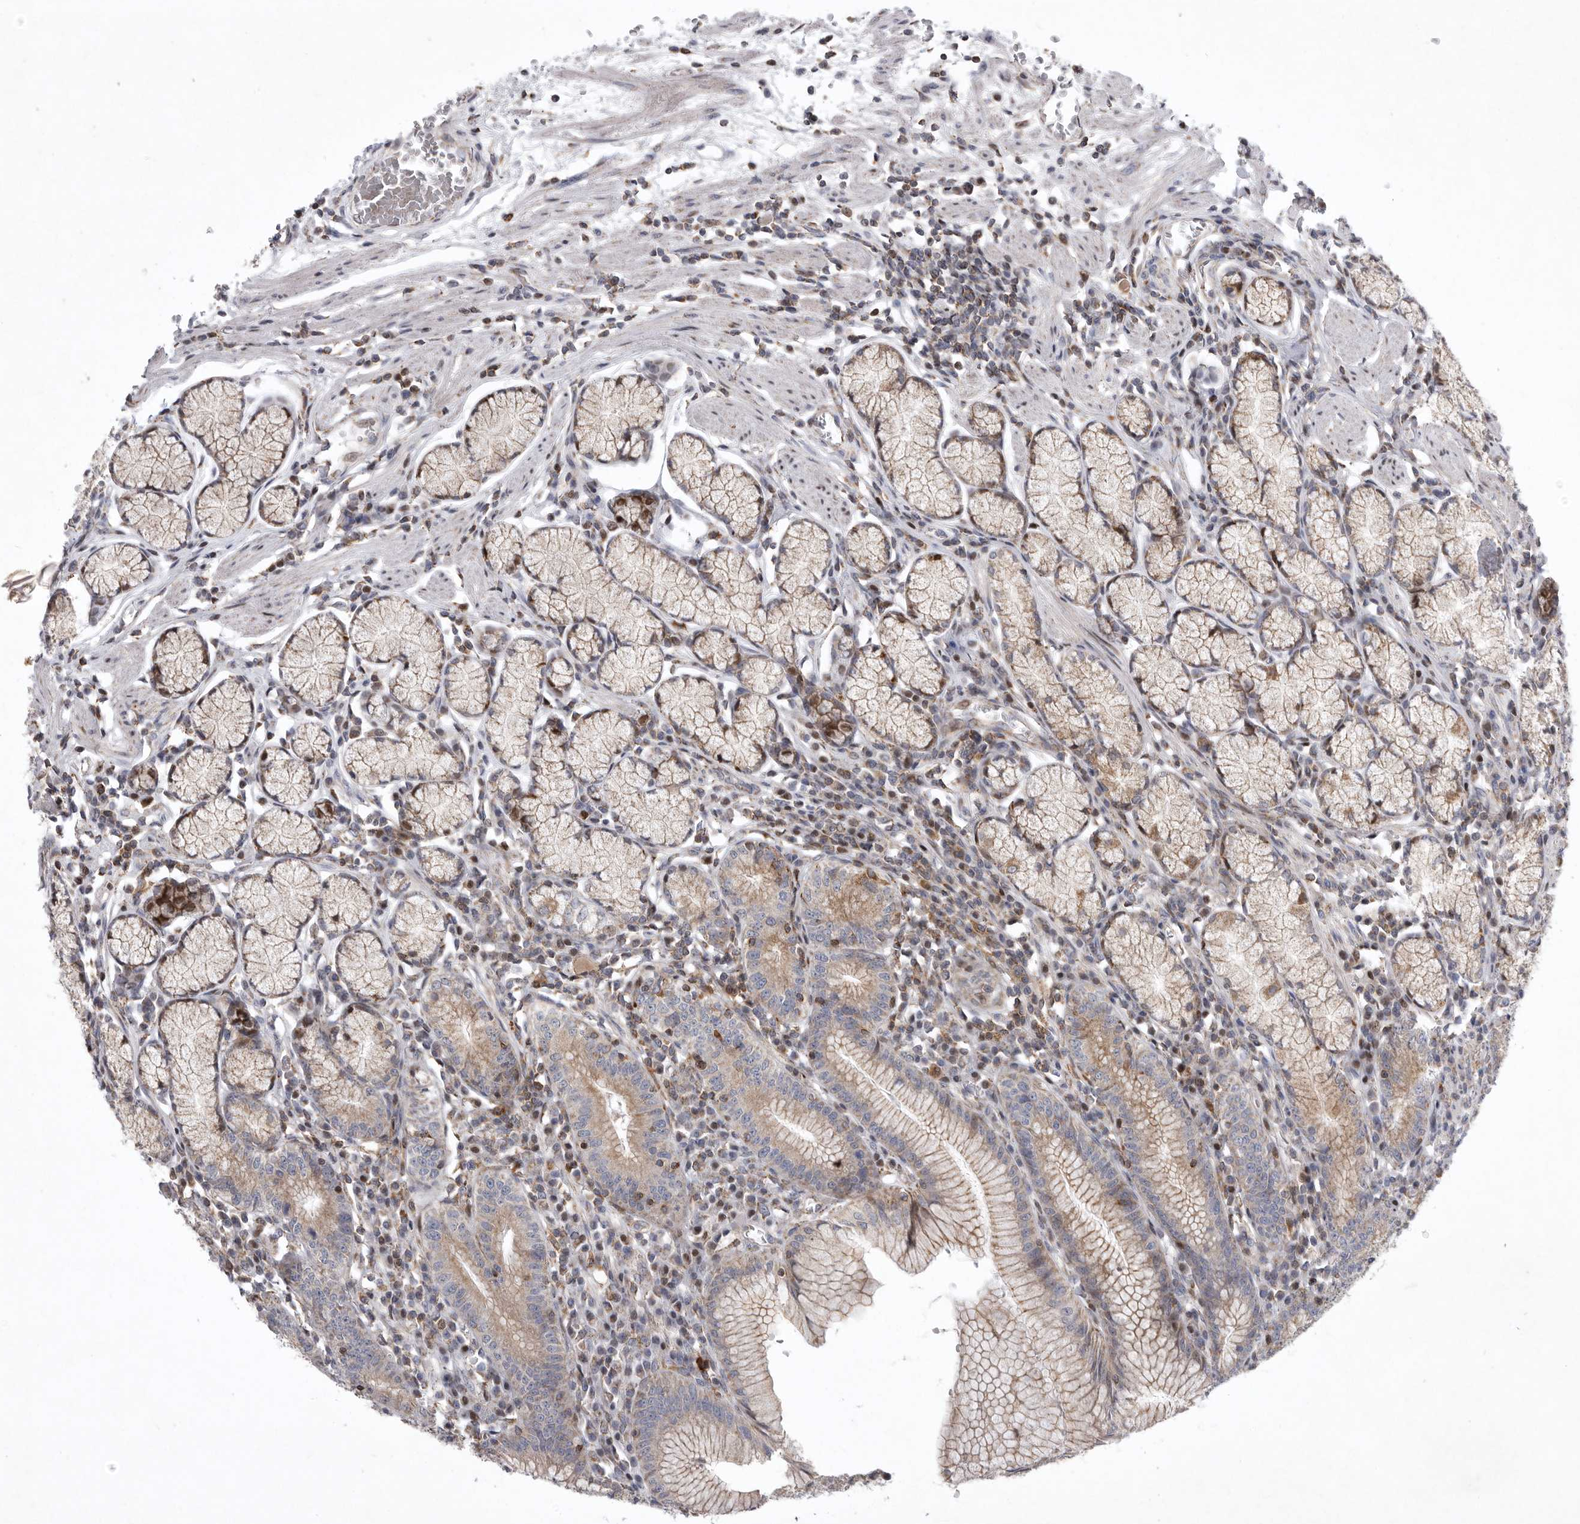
{"staining": {"intensity": "moderate", "quantity": "25%-75%", "location": "cytoplasmic/membranous"}, "tissue": "stomach", "cell_type": "Glandular cells", "image_type": "normal", "snomed": [{"axis": "morphology", "description": "Normal tissue, NOS"}, {"axis": "topography", "description": "Stomach"}], "caption": "Immunohistochemical staining of benign human stomach demonstrates 25%-75% levels of moderate cytoplasmic/membranous protein staining in about 25%-75% of glandular cells. The protein of interest is stained brown, and the nuclei are stained in blue (DAB (3,3'-diaminobenzidine) IHC with brightfield microscopy, high magnification).", "gene": "MPZL1", "patient": {"sex": "male", "age": 55}}